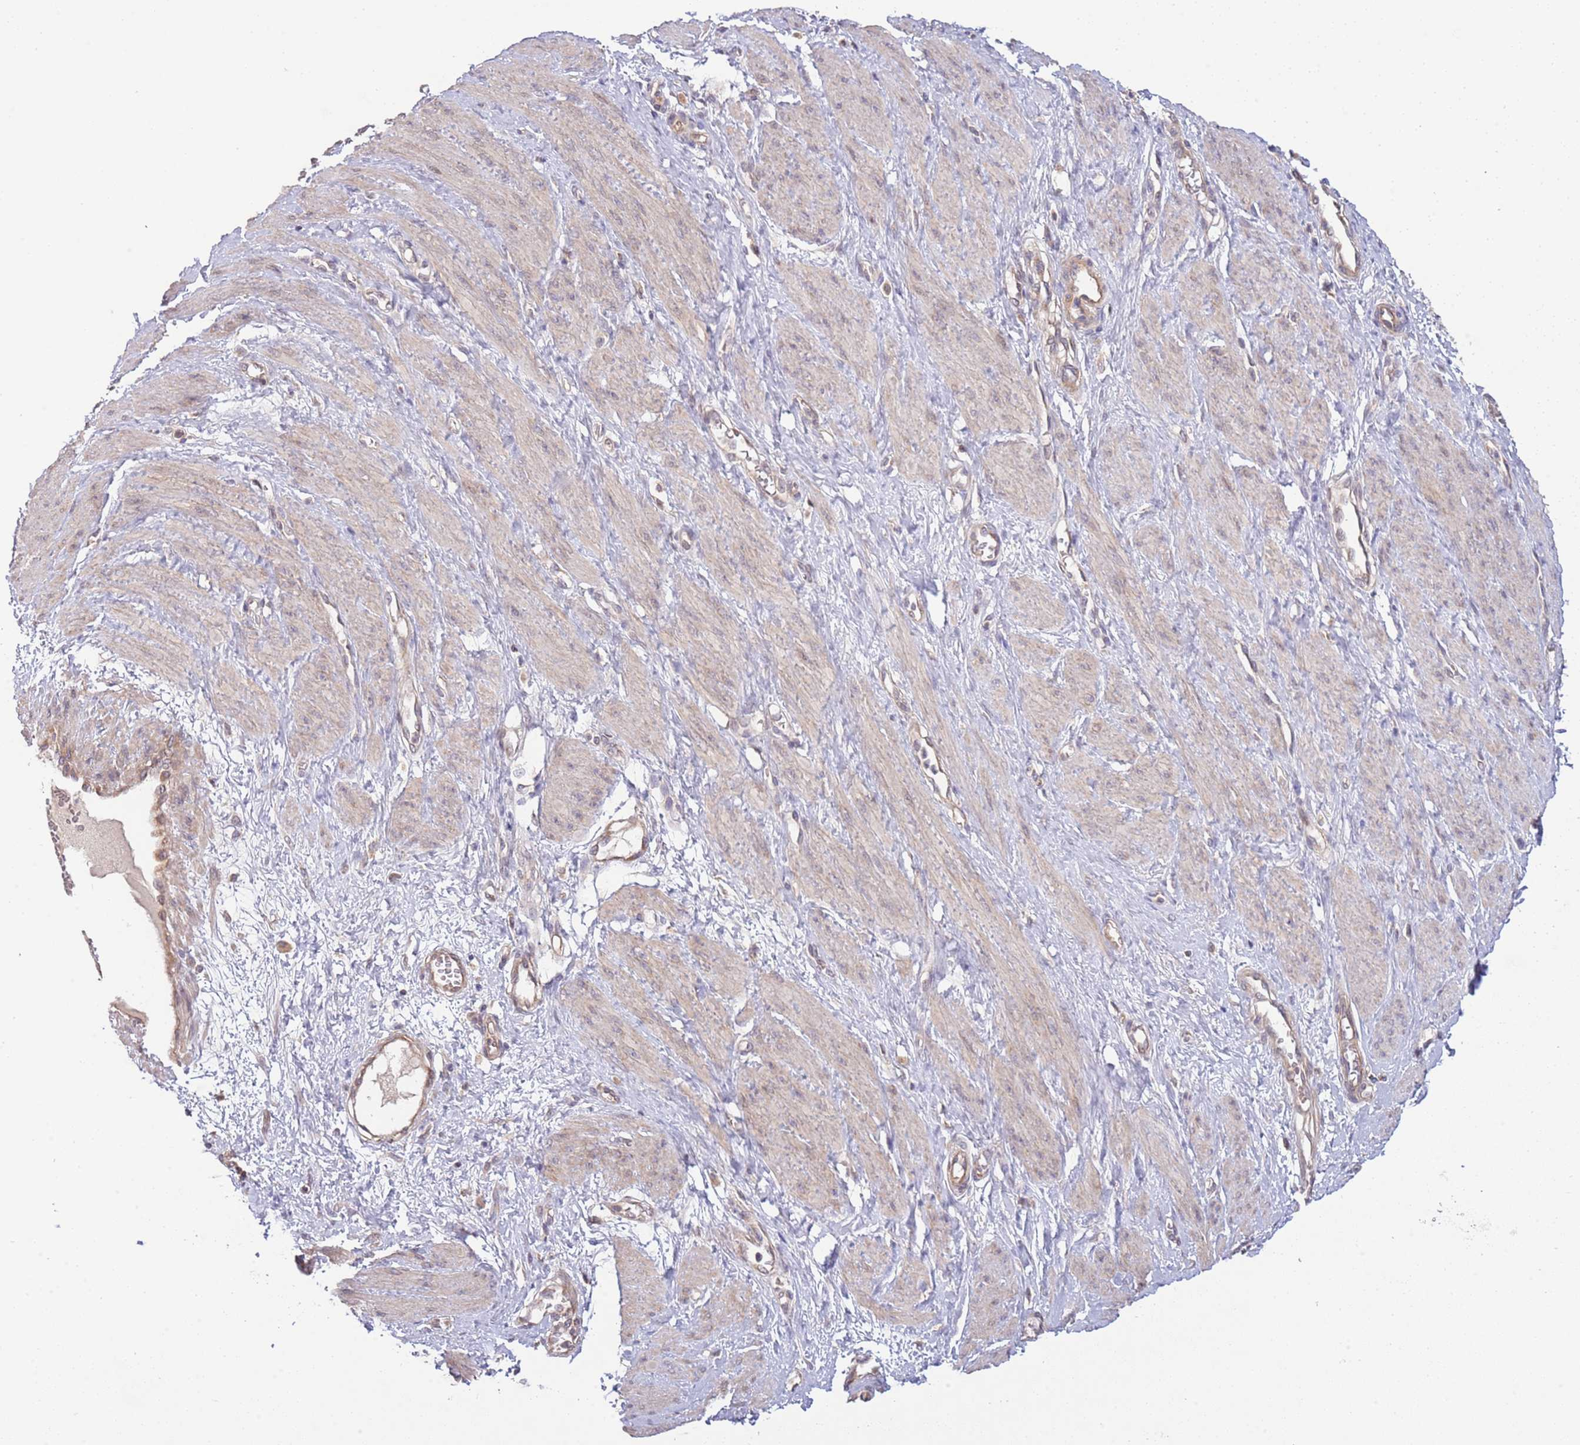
{"staining": {"intensity": "weak", "quantity": ">75%", "location": "cytoplasmic/membranous"}, "tissue": "smooth muscle", "cell_type": "Smooth muscle cells", "image_type": "normal", "snomed": [{"axis": "morphology", "description": "Normal tissue, NOS"}, {"axis": "topography", "description": "Smooth muscle"}, {"axis": "topography", "description": "Uterus"}], "caption": "Protein expression analysis of normal human smooth muscle reveals weak cytoplasmic/membranous positivity in approximately >75% of smooth muscle cells. (brown staining indicates protein expression, while blue staining denotes nuclei).", "gene": "IVD", "patient": {"sex": "female", "age": 39}}